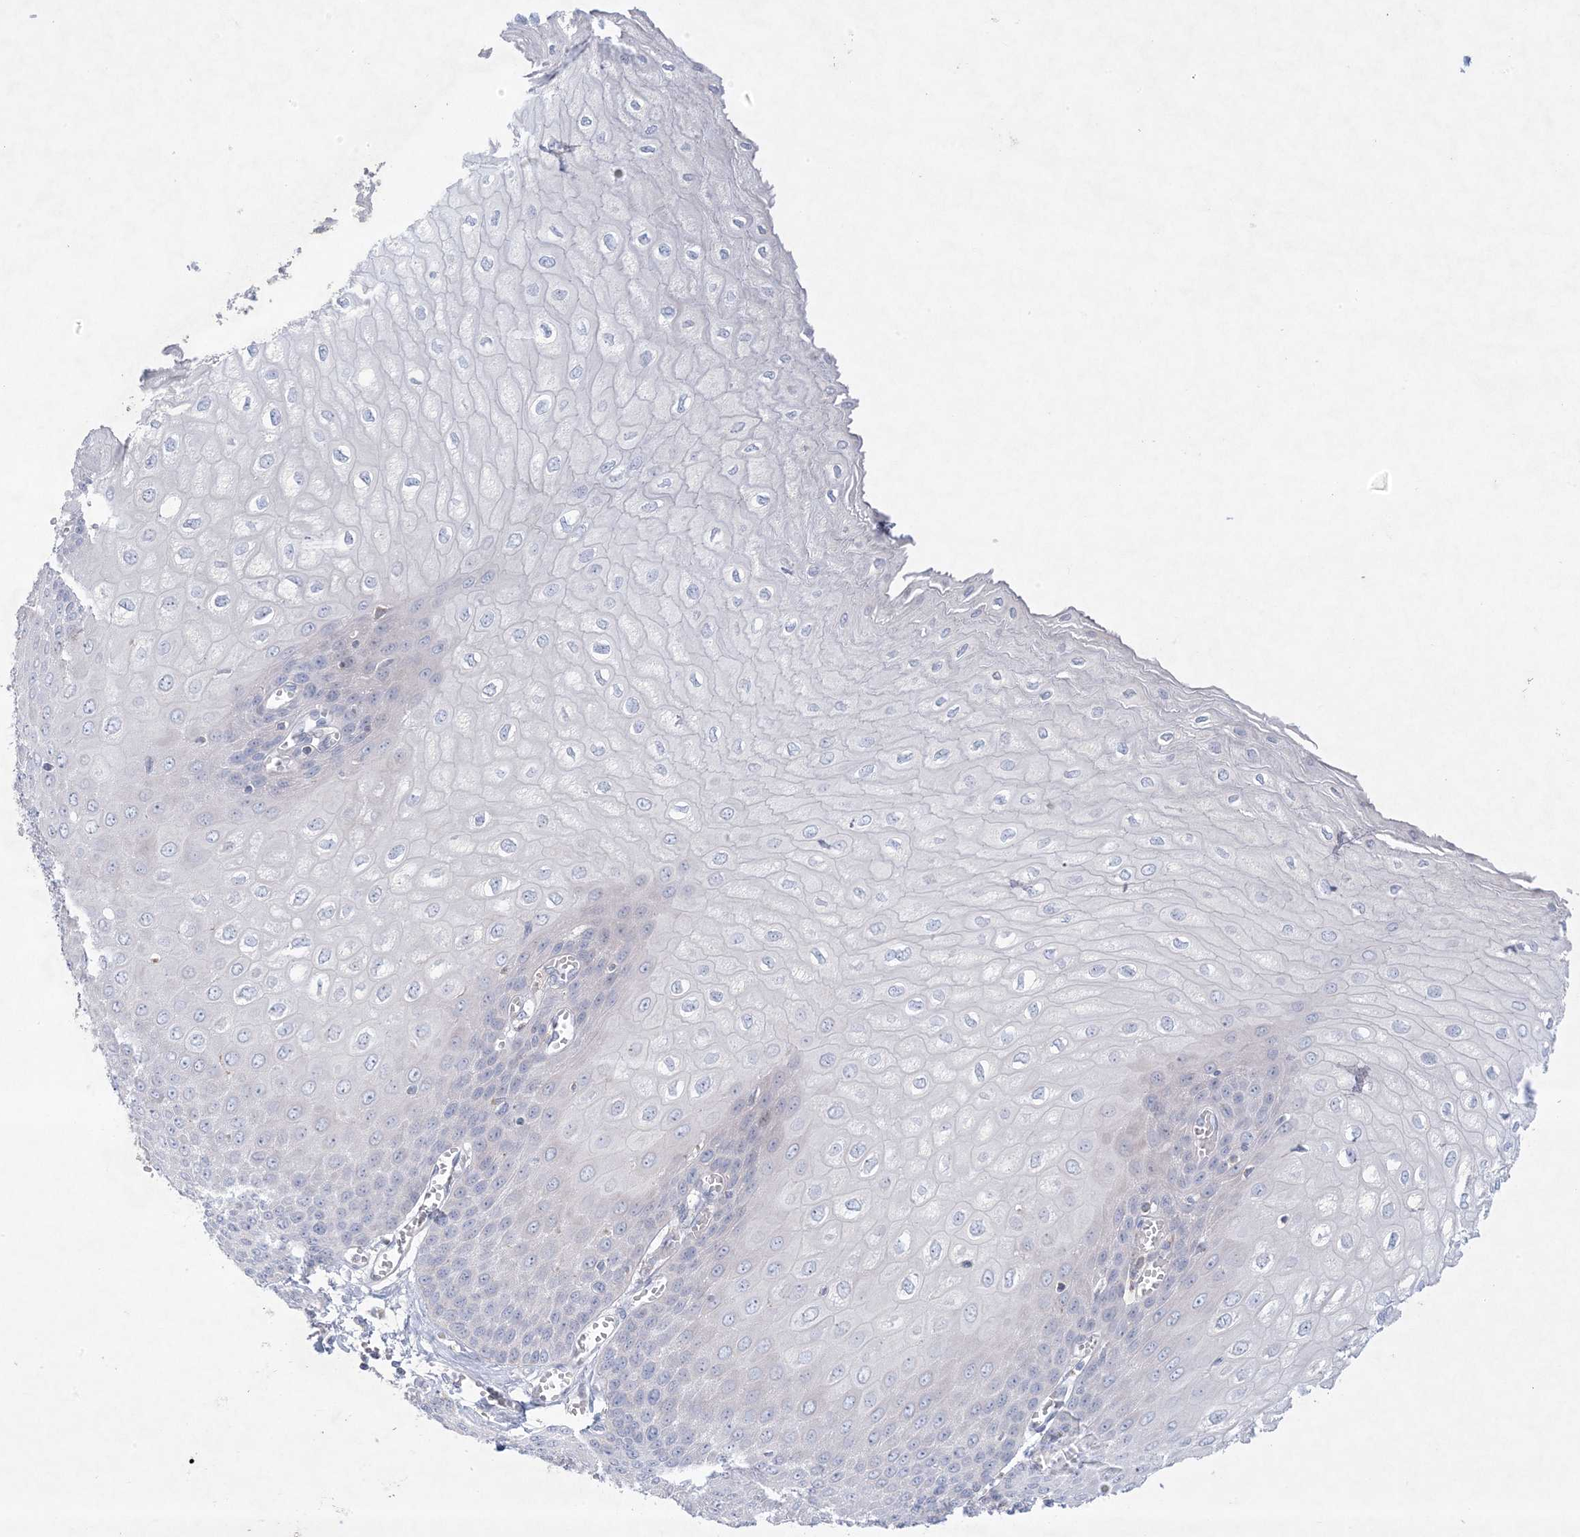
{"staining": {"intensity": "negative", "quantity": "none", "location": "none"}, "tissue": "esophagus", "cell_type": "Squamous epithelial cells", "image_type": "normal", "snomed": [{"axis": "morphology", "description": "Normal tissue, NOS"}, {"axis": "topography", "description": "Esophagus"}], "caption": "Immunohistochemistry micrograph of benign esophagus: human esophagus stained with DAB demonstrates no significant protein staining in squamous epithelial cells.", "gene": "KCTD6", "patient": {"sex": "male", "age": 60}}